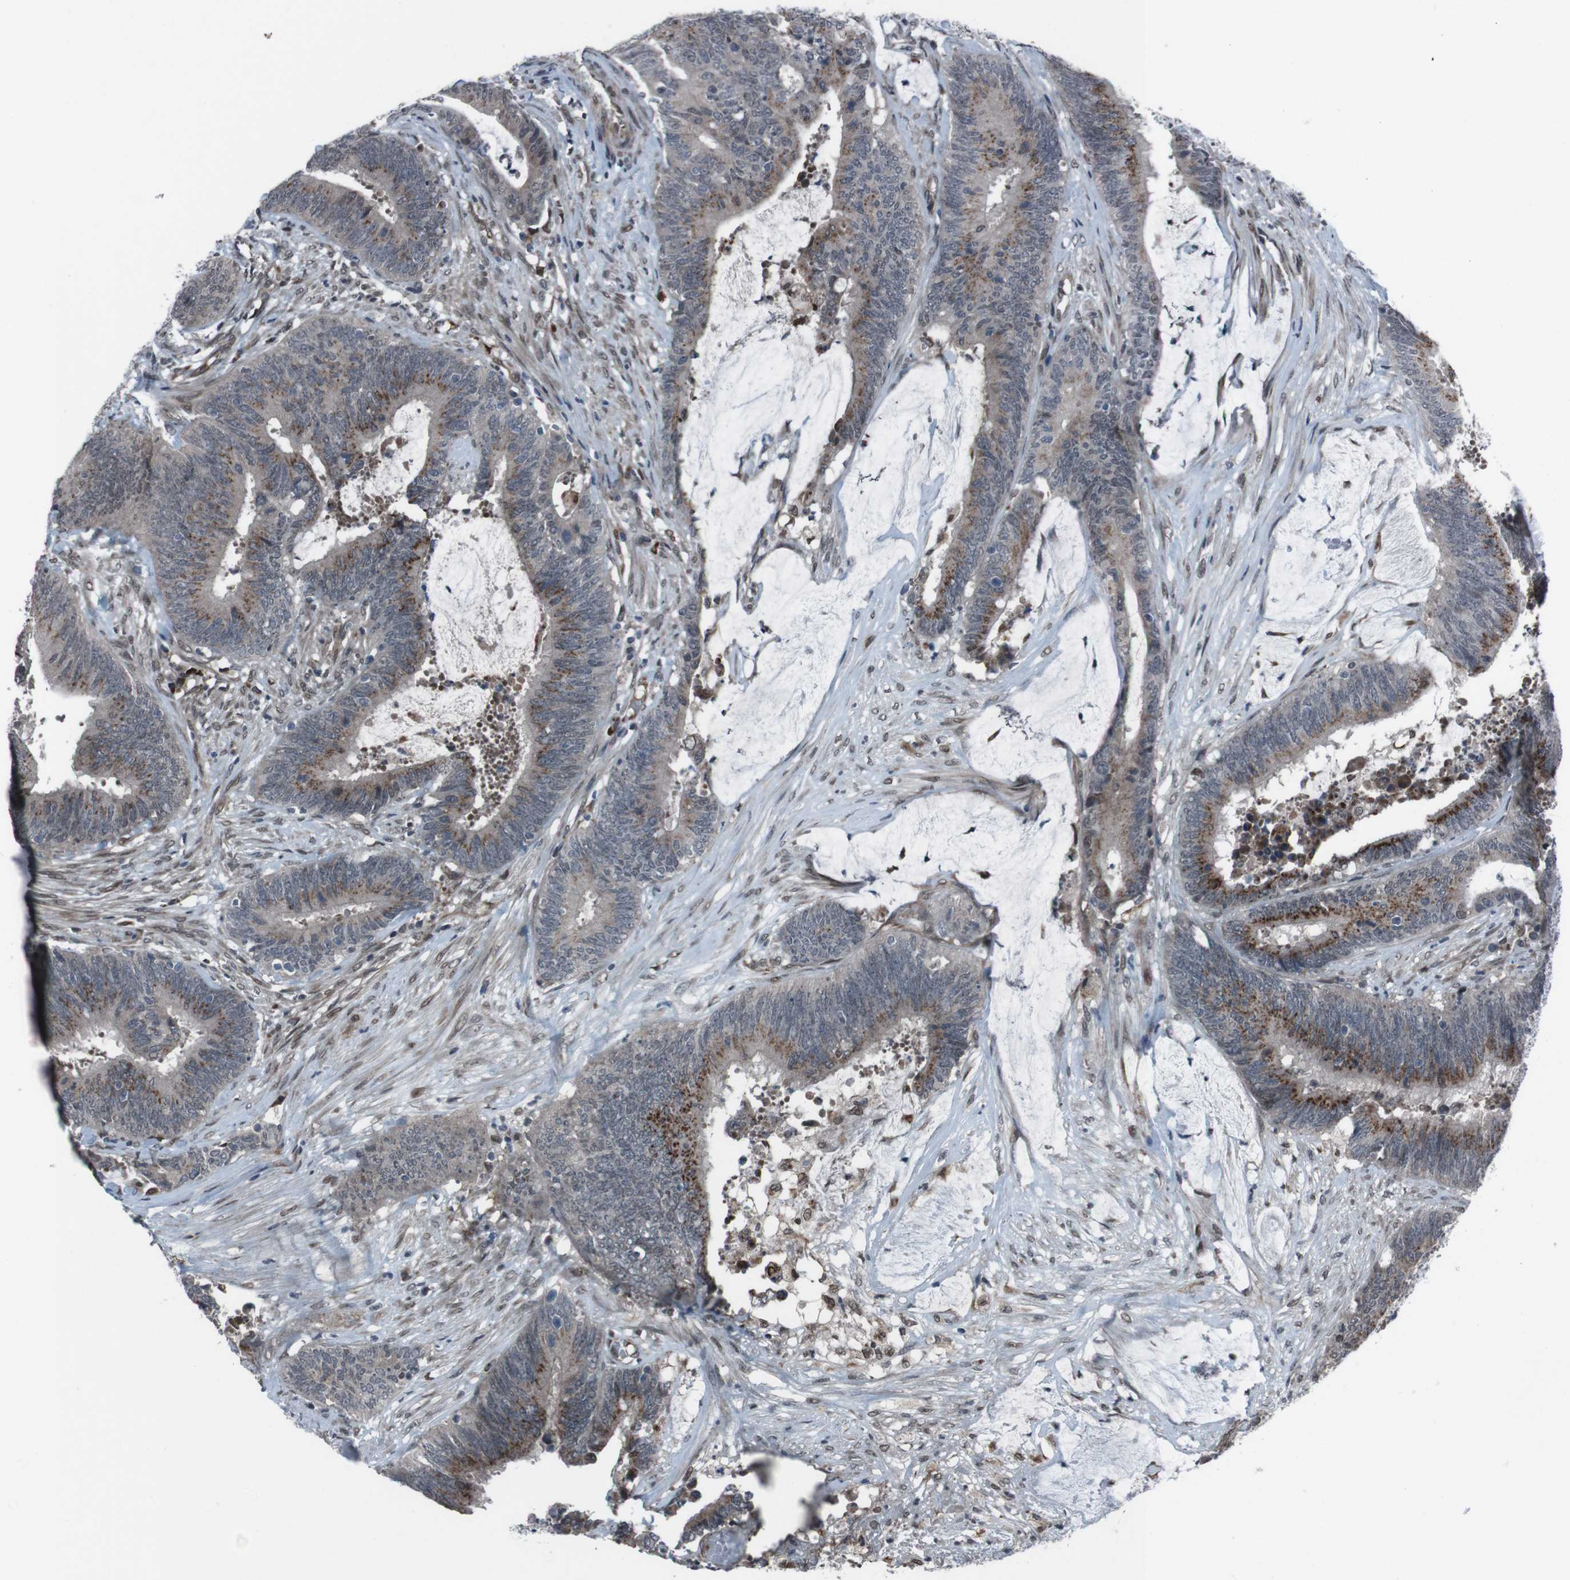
{"staining": {"intensity": "moderate", "quantity": ">75%", "location": "cytoplasmic/membranous,nuclear"}, "tissue": "colorectal cancer", "cell_type": "Tumor cells", "image_type": "cancer", "snomed": [{"axis": "morphology", "description": "Adenocarcinoma, NOS"}, {"axis": "topography", "description": "Rectum"}], "caption": "Immunohistochemical staining of human colorectal adenocarcinoma reveals medium levels of moderate cytoplasmic/membranous and nuclear protein positivity in approximately >75% of tumor cells.", "gene": "SS18L1", "patient": {"sex": "female", "age": 66}}